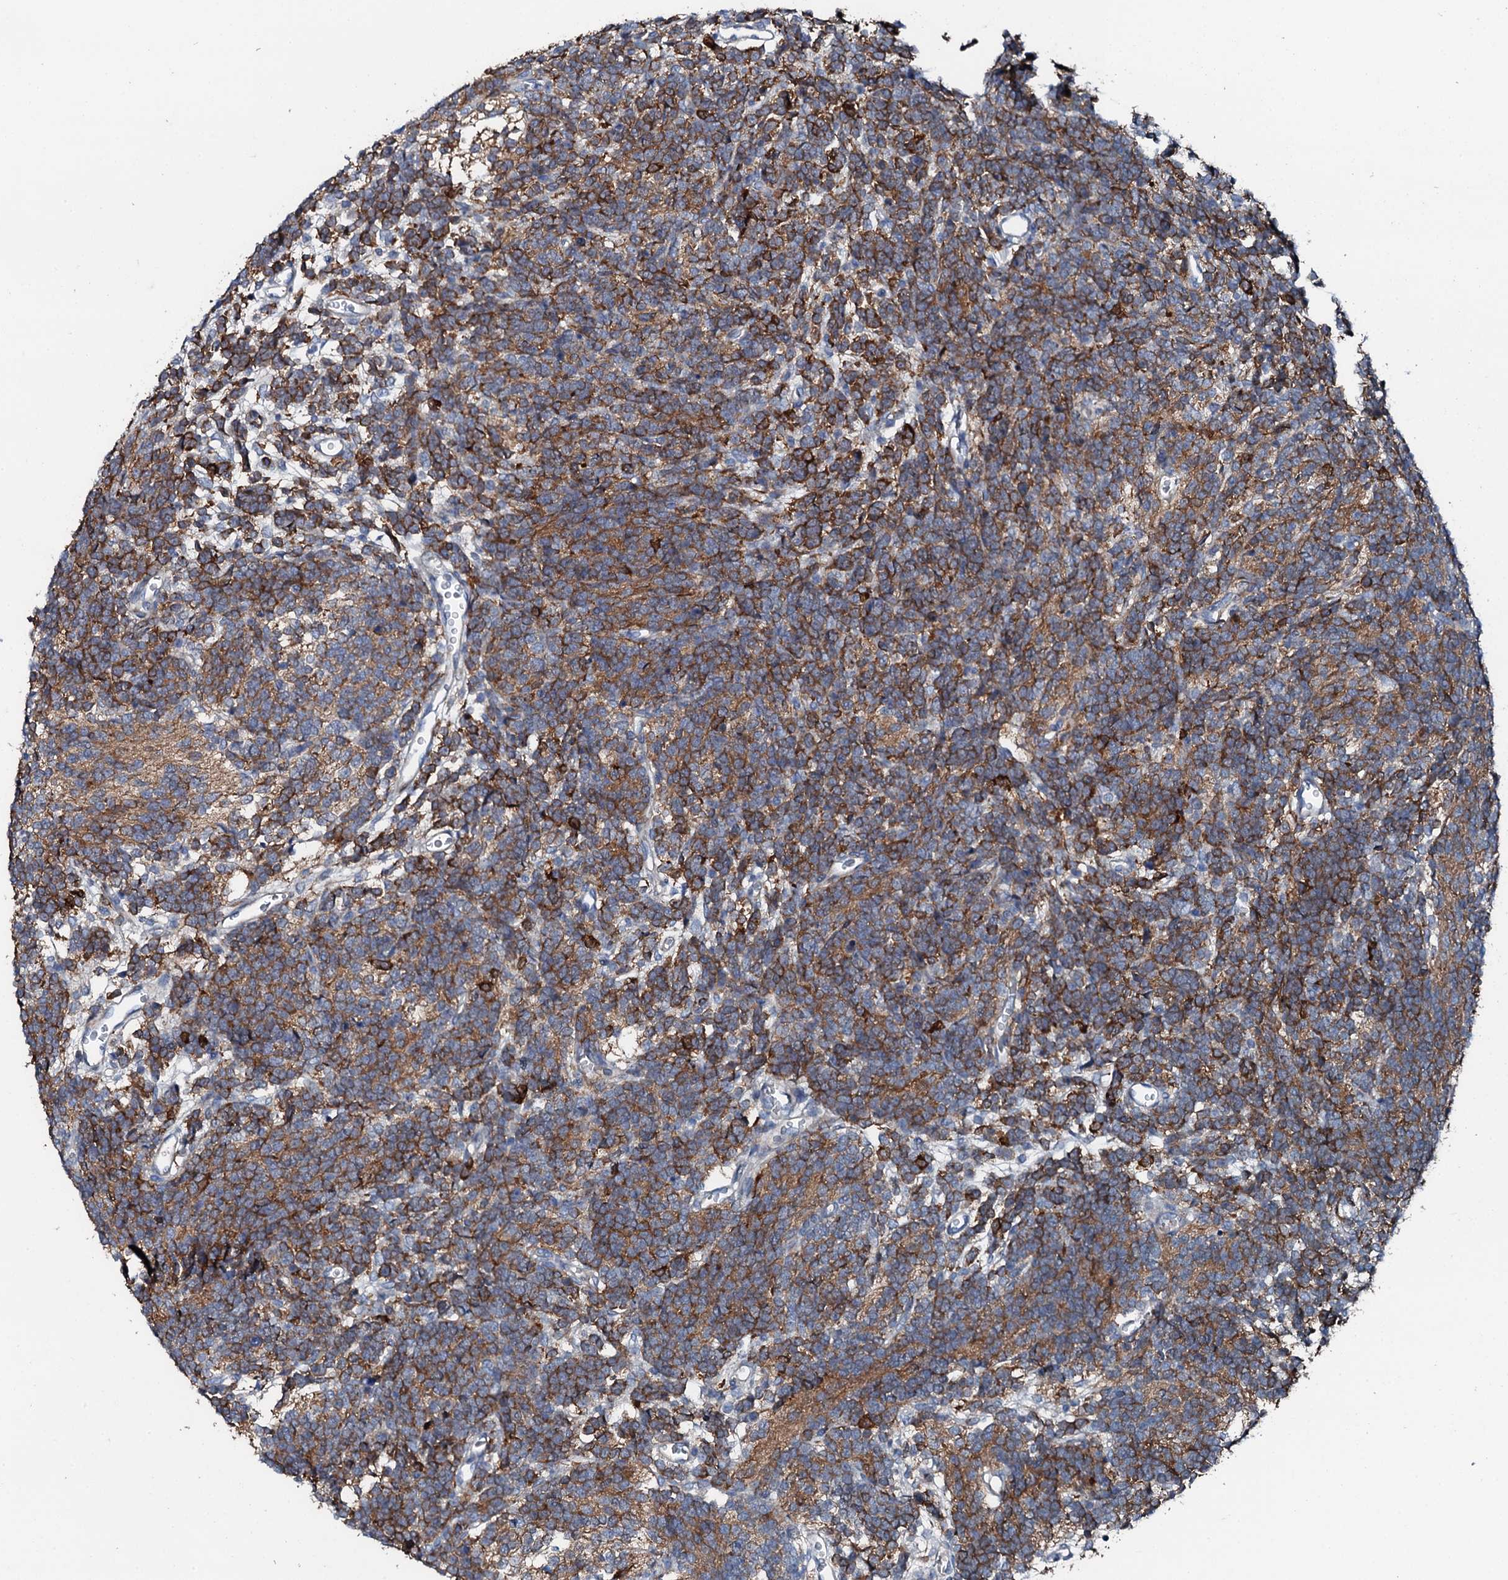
{"staining": {"intensity": "moderate", "quantity": ">75%", "location": "cytoplasmic/membranous"}, "tissue": "glioma", "cell_type": "Tumor cells", "image_type": "cancer", "snomed": [{"axis": "morphology", "description": "Glioma, malignant, Low grade"}, {"axis": "topography", "description": "Brain"}], "caption": "Glioma stained for a protein (brown) shows moderate cytoplasmic/membranous positive expression in about >75% of tumor cells.", "gene": "GFOD2", "patient": {"sex": "female", "age": 1}}